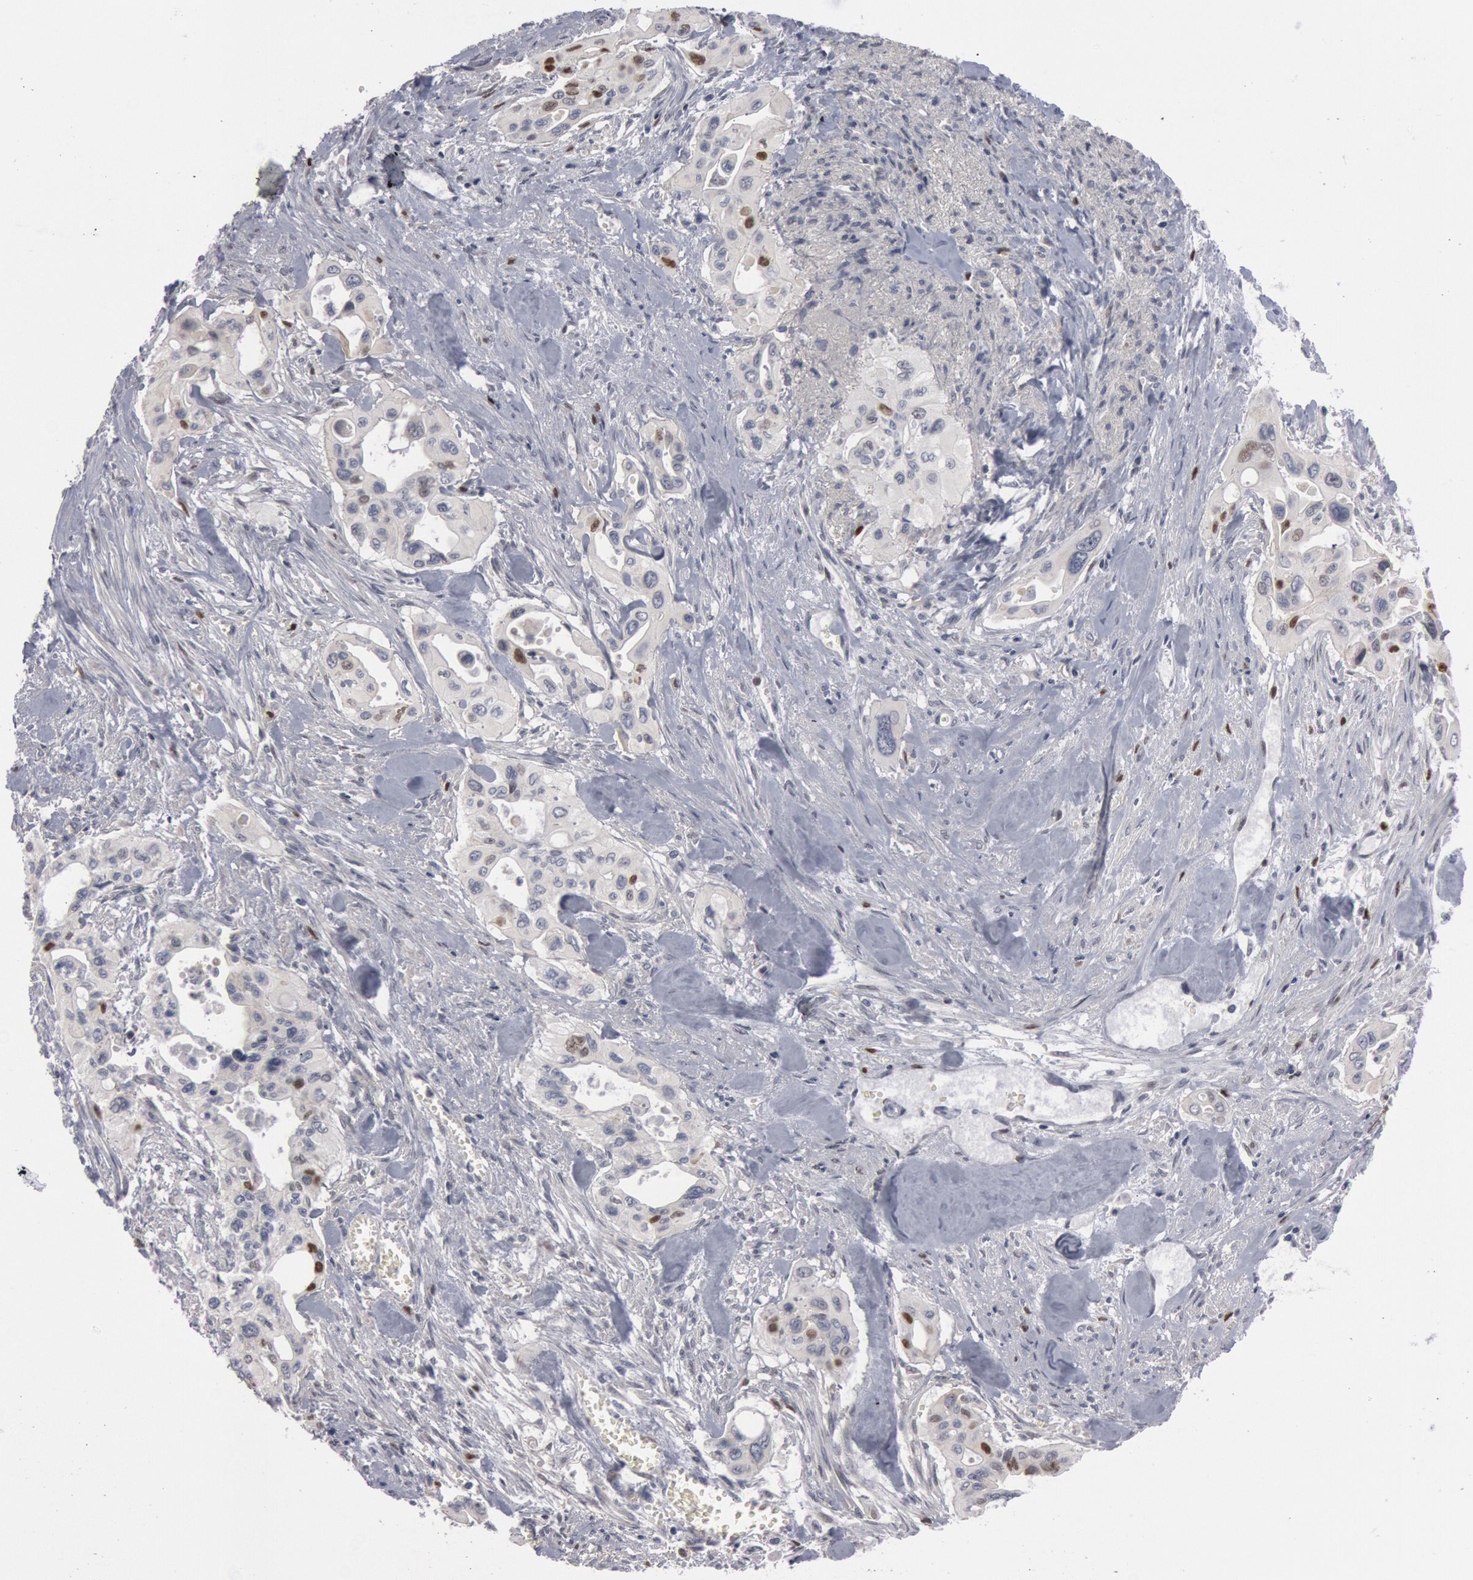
{"staining": {"intensity": "weak", "quantity": "<25%", "location": "nuclear"}, "tissue": "pancreatic cancer", "cell_type": "Tumor cells", "image_type": "cancer", "snomed": [{"axis": "morphology", "description": "Adenocarcinoma, NOS"}, {"axis": "topography", "description": "Pancreas"}], "caption": "This image is of adenocarcinoma (pancreatic) stained with IHC to label a protein in brown with the nuclei are counter-stained blue. There is no expression in tumor cells.", "gene": "WDHD1", "patient": {"sex": "male", "age": 77}}